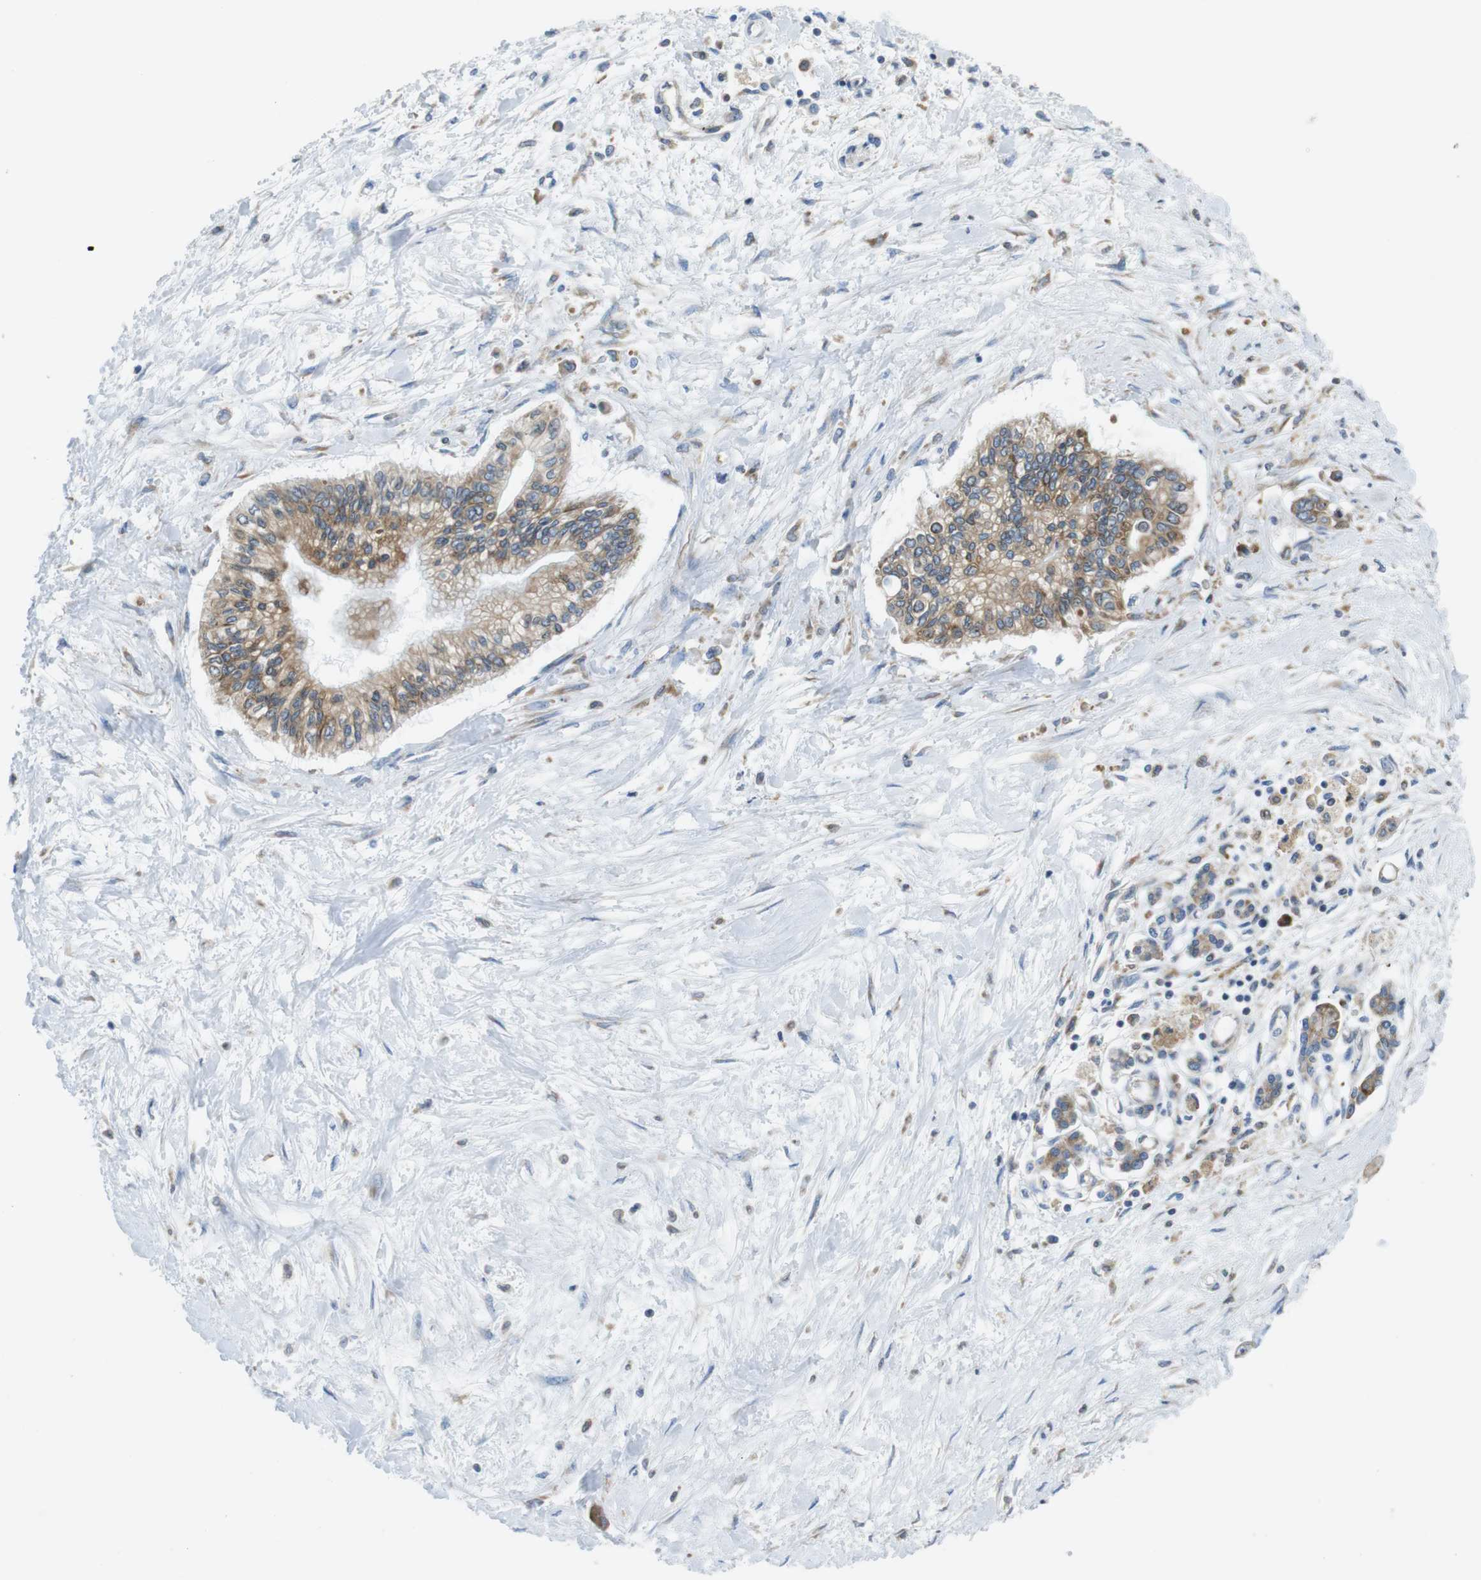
{"staining": {"intensity": "weak", "quantity": ">75%", "location": "cytoplasmic/membranous"}, "tissue": "pancreatic cancer", "cell_type": "Tumor cells", "image_type": "cancer", "snomed": [{"axis": "morphology", "description": "Adenocarcinoma, NOS"}, {"axis": "topography", "description": "Pancreas"}], "caption": "Protein expression analysis of adenocarcinoma (pancreatic) shows weak cytoplasmic/membranous expression in about >75% of tumor cells. (DAB (3,3'-diaminobenzidine) IHC, brown staining for protein, blue staining for nuclei).", "gene": "UGGT1", "patient": {"sex": "female", "age": 77}}